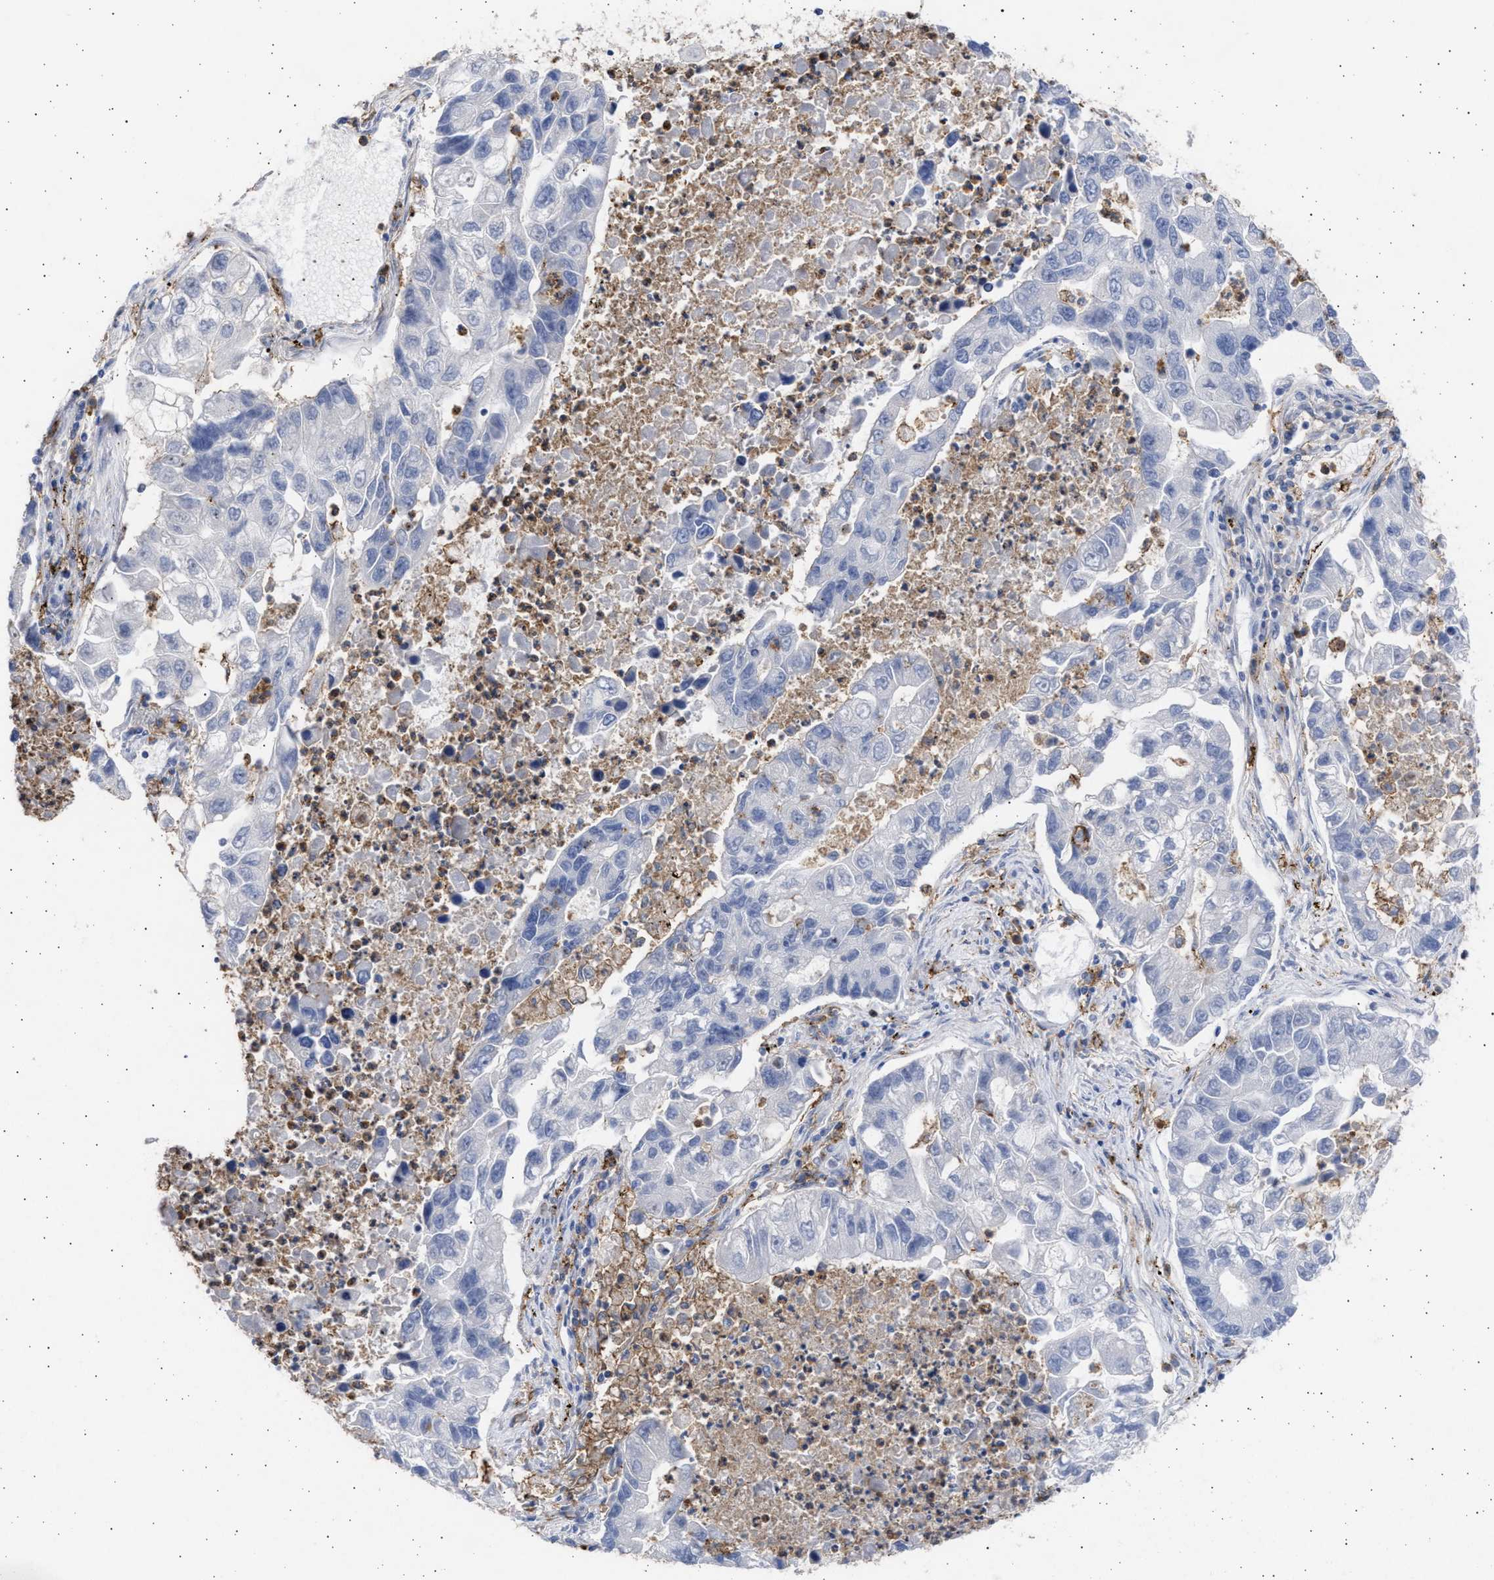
{"staining": {"intensity": "negative", "quantity": "none", "location": "none"}, "tissue": "lung cancer", "cell_type": "Tumor cells", "image_type": "cancer", "snomed": [{"axis": "morphology", "description": "Adenocarcinoma, NOS"}, {"axis": "topography", "description": "Lung"}], "caption": "This is an IHC histopathology image of human lung cancer (adenocarcinoma). There is no positivity in tumor cells.", "gene": "FCER1A", "patient": {"sex": "female", "age": 51}}